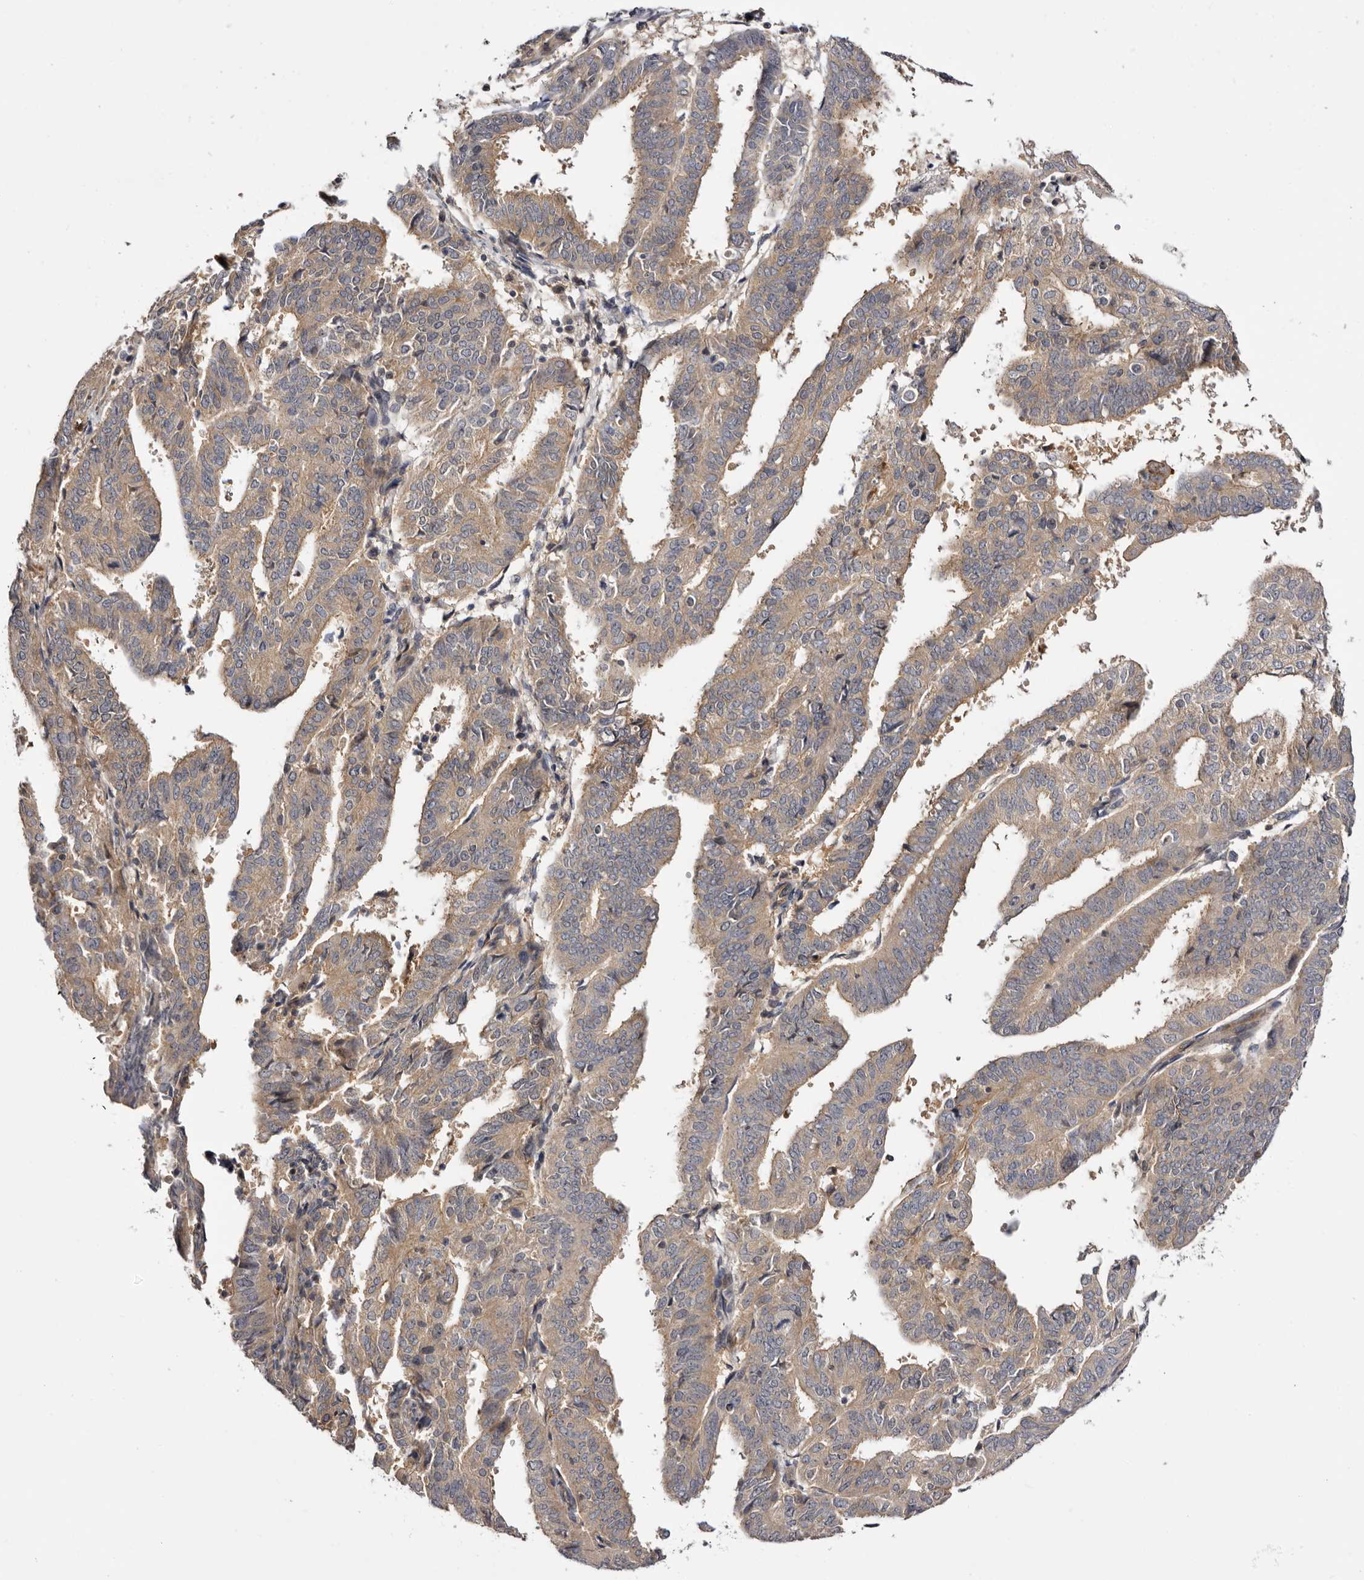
{"staining": {"intensity": "moderate", "quantity": ">75%", "location": "cytoplasmic/membranous"}, "tissue": "endometrial cancer", "cell_type": "Tumor cells", "image_type": "cancer", "snomed": [{"axis": "morphology", "description": "Adenocarcinoma, NOS"}, {"axis": "topography", "description": "Uterus"}], "caption": "Protein analysis of adenocarcinoma (endometrial) tissue reveals moderate cytoplasmic/membranous positivity in approximately >75% of tumor cells.", "gene": "PANK4", "patient": {"sex": "female", "age": 77}}